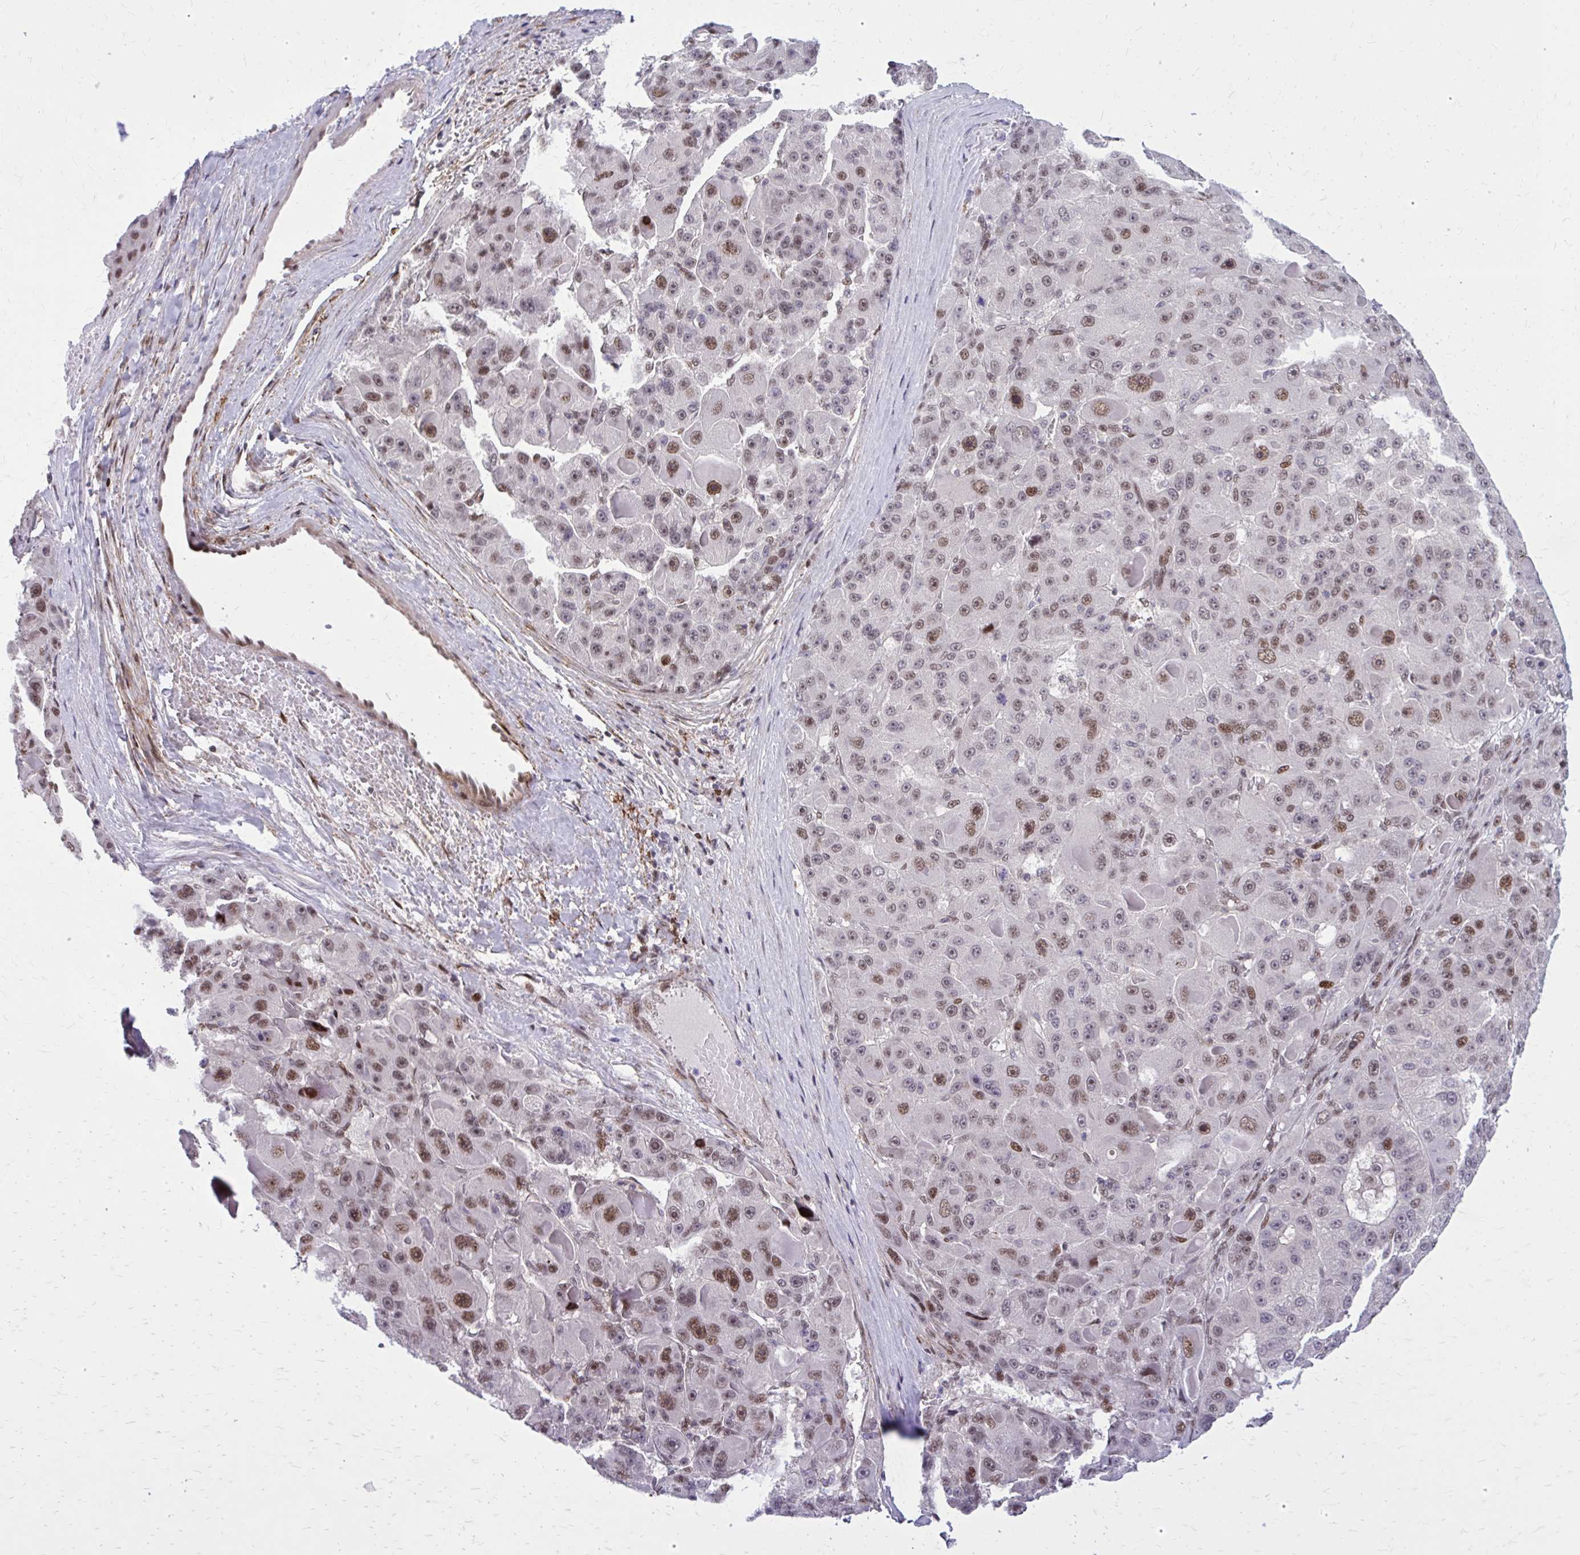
{"staining": {"intensity": "moderate", "quantity": "25%-75%", "location": "nuclear"}, "tissue": "liver cancer", "cell_type": "Tumor cells", "image_type": "cancer", "snomed": [{"axis": "morphology", "description": "Carcinoma, Hepatocellular, NOS"}, {"axis": "topography", "description": "Liver"}], "caption": "Protein analysis of hepatocellular carcinoma (liver) tissue demonstrates moderate nuclear expression in approximately 25%-75% of tumor cells. (Stains: DAB (3,3'-diaminobenzidine) in brown, nuclei in blue, Microscopy: brightfield microscopy at high magnification).", "gene": "PSME4", "patient": {"sex": "male", "age": 76}}